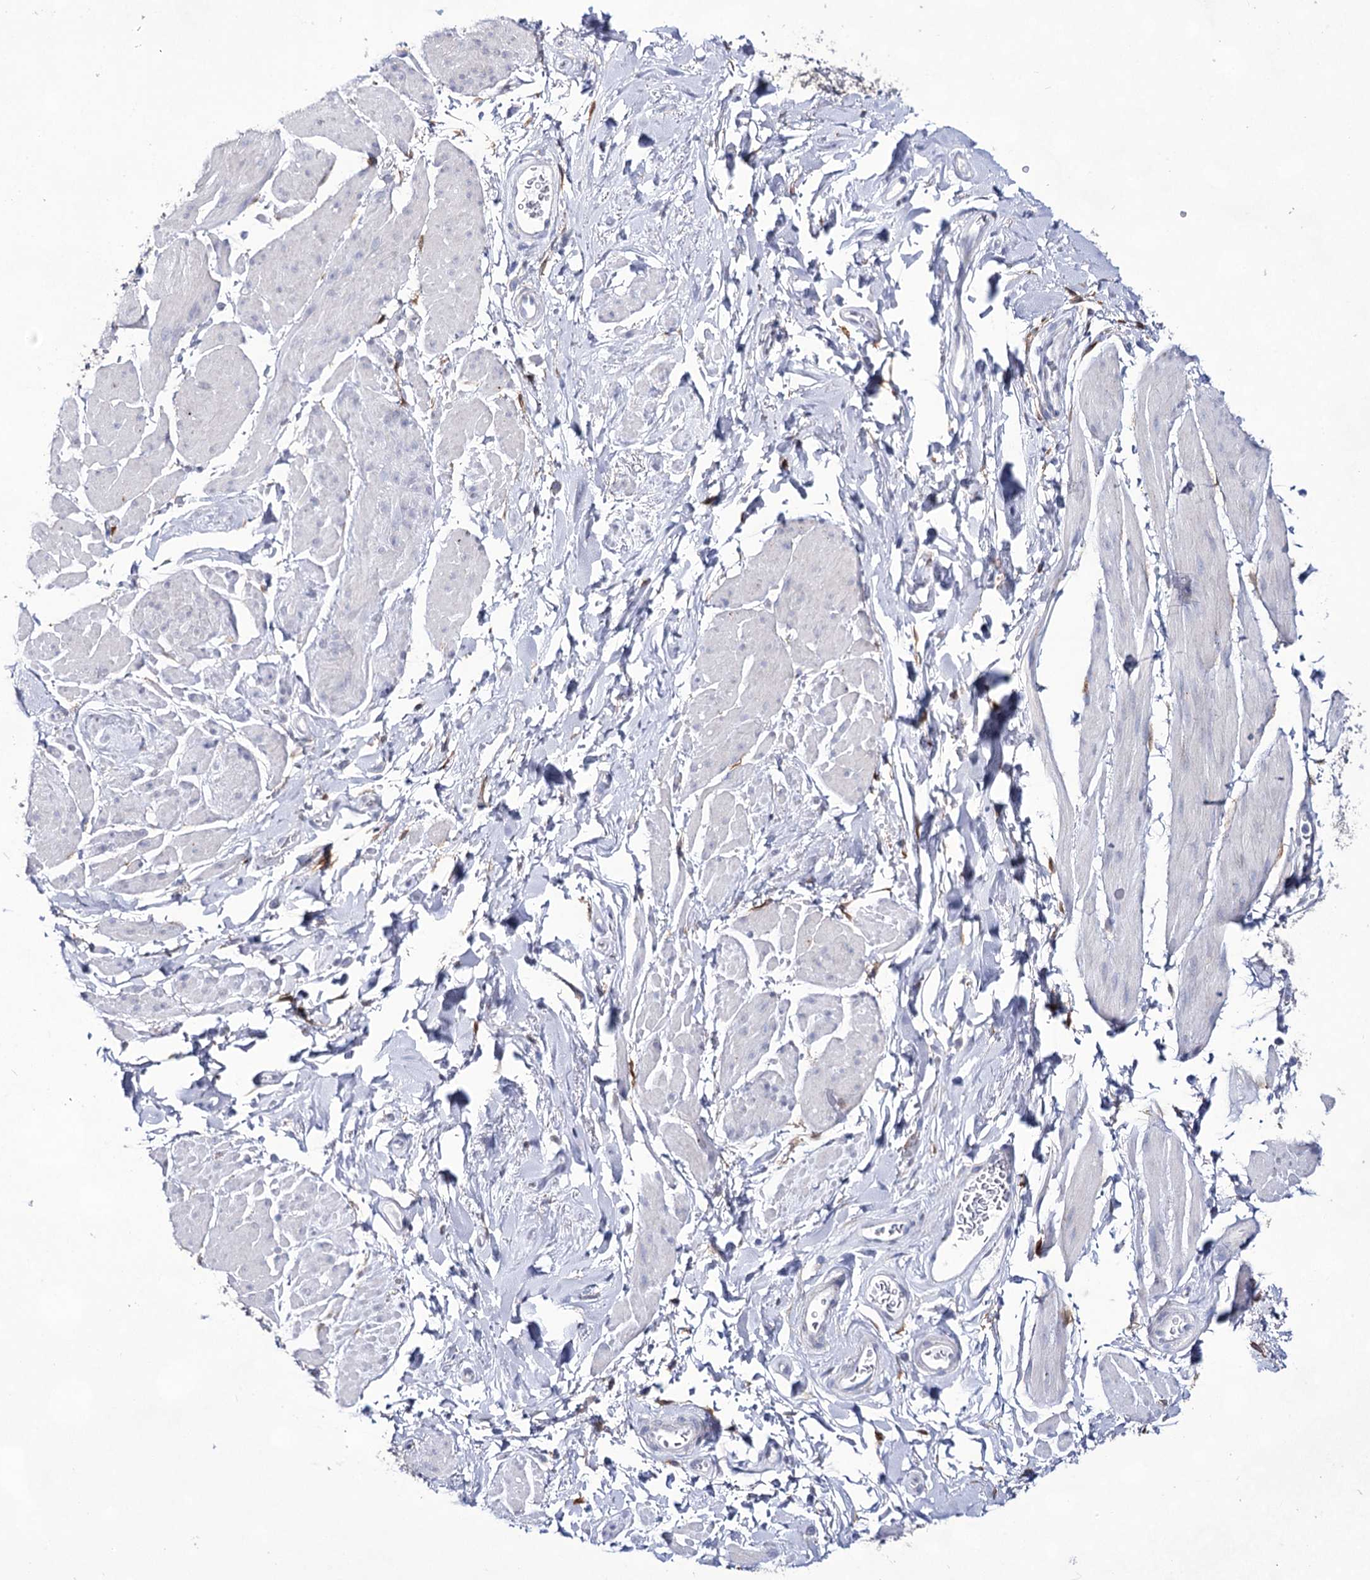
{"staining": {"intensity": "negative", "quantity": "none", "location": "none"}, "tissue": "smooth muscle", "cell_type": "Smooth muscle cells", "image_type": "normal", "snomed": [{"axis": "morphology", "description": "Normal tissue, NOS"}, {"axis": "topography", "description": "Smooth muscle"}, {"axis": "topography", "description": "Peripheral nerve tissue"}], "caption": "This image is of unremarkable smooth muscle stained with IHC to label a protein in brown with the nuclei are counter-stained blue. There is no expression in smooth muscle cells.", "gene": "UGDH", "patient": {"sex": "male", "age": 69}}